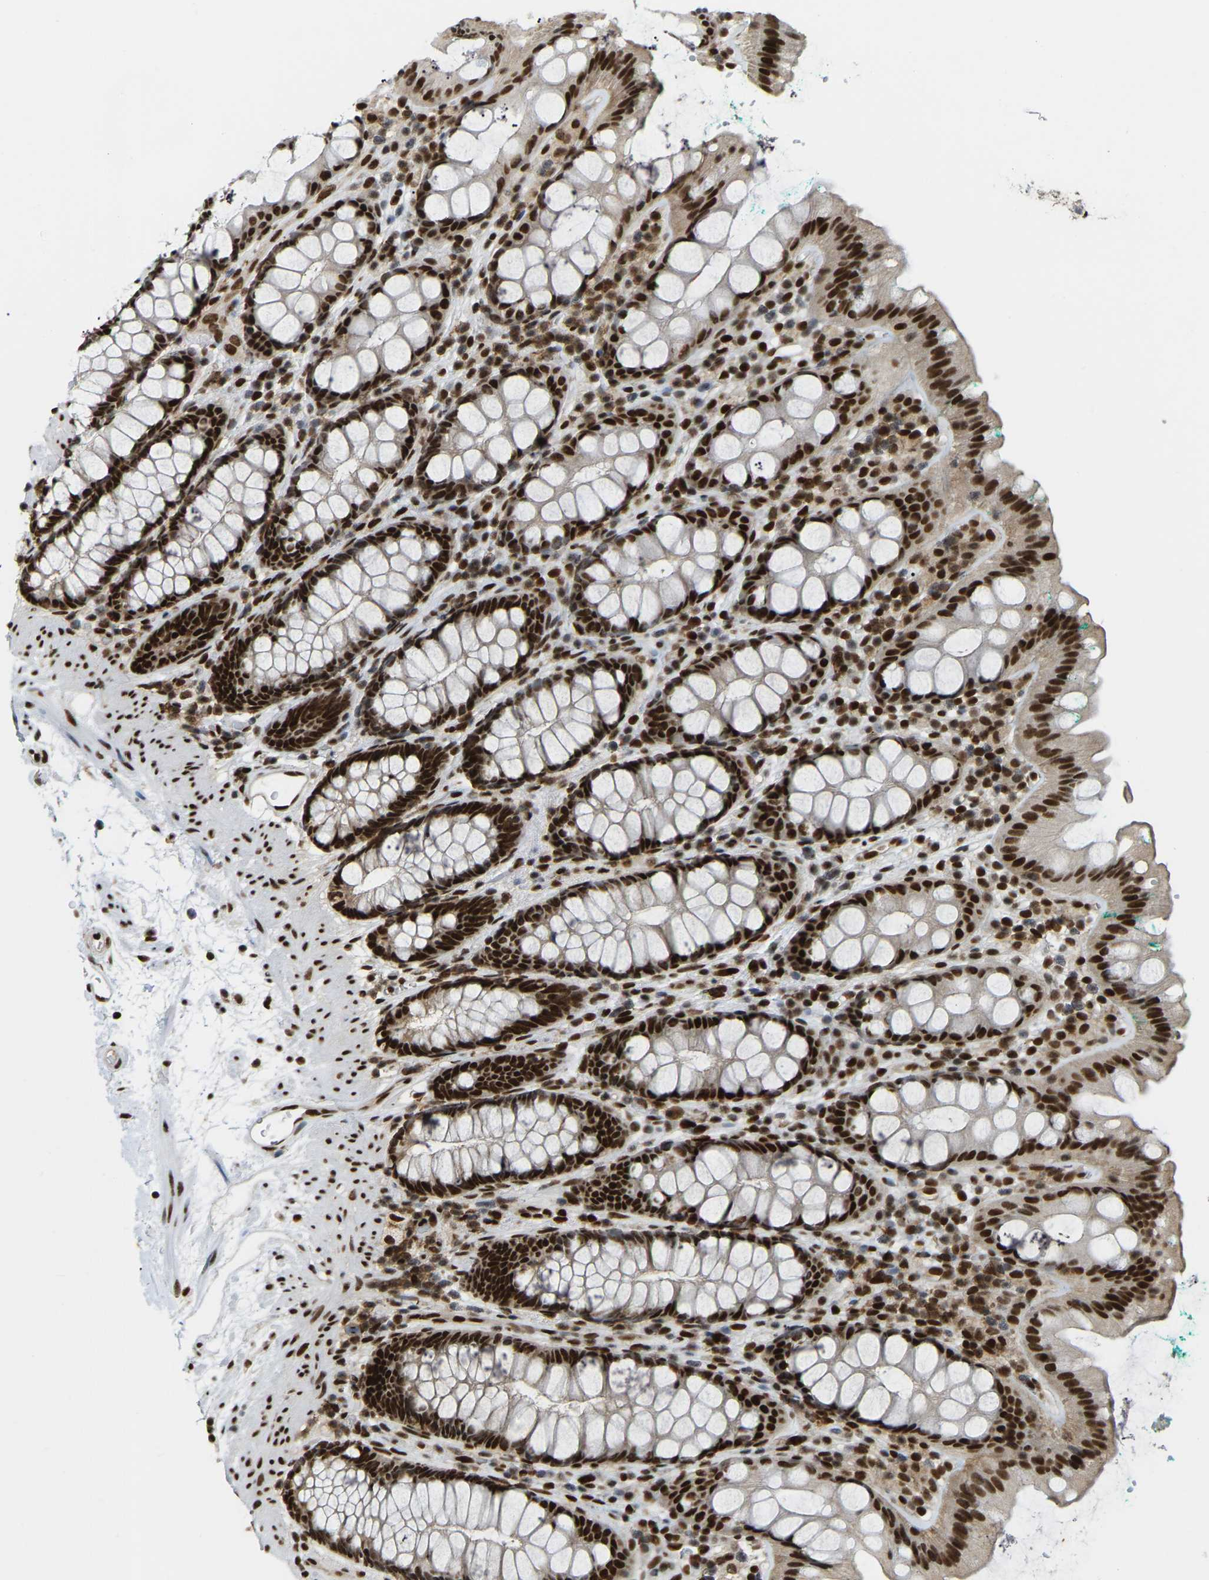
{"staining": {"intensity": "strong", "quantity": ">75%", "location": "nuclear"}, "tissue": "rectum", "cell_type": "Glandular cells", "image_type": "normal", "snomed": [{"axis": "morphology", "description": "Normal tissue, NOS"}, {"axis": "topography", "description": "Rectum"}], "caption": "This image shows benign rectum stained with IHC to label a protein in brown. The nuclear of glandular cells show strong positivity for the protein. Nuclei are counter-stained blue.", "gene": "NUMA1", "patient": {"sex": "female", "age": 65}}